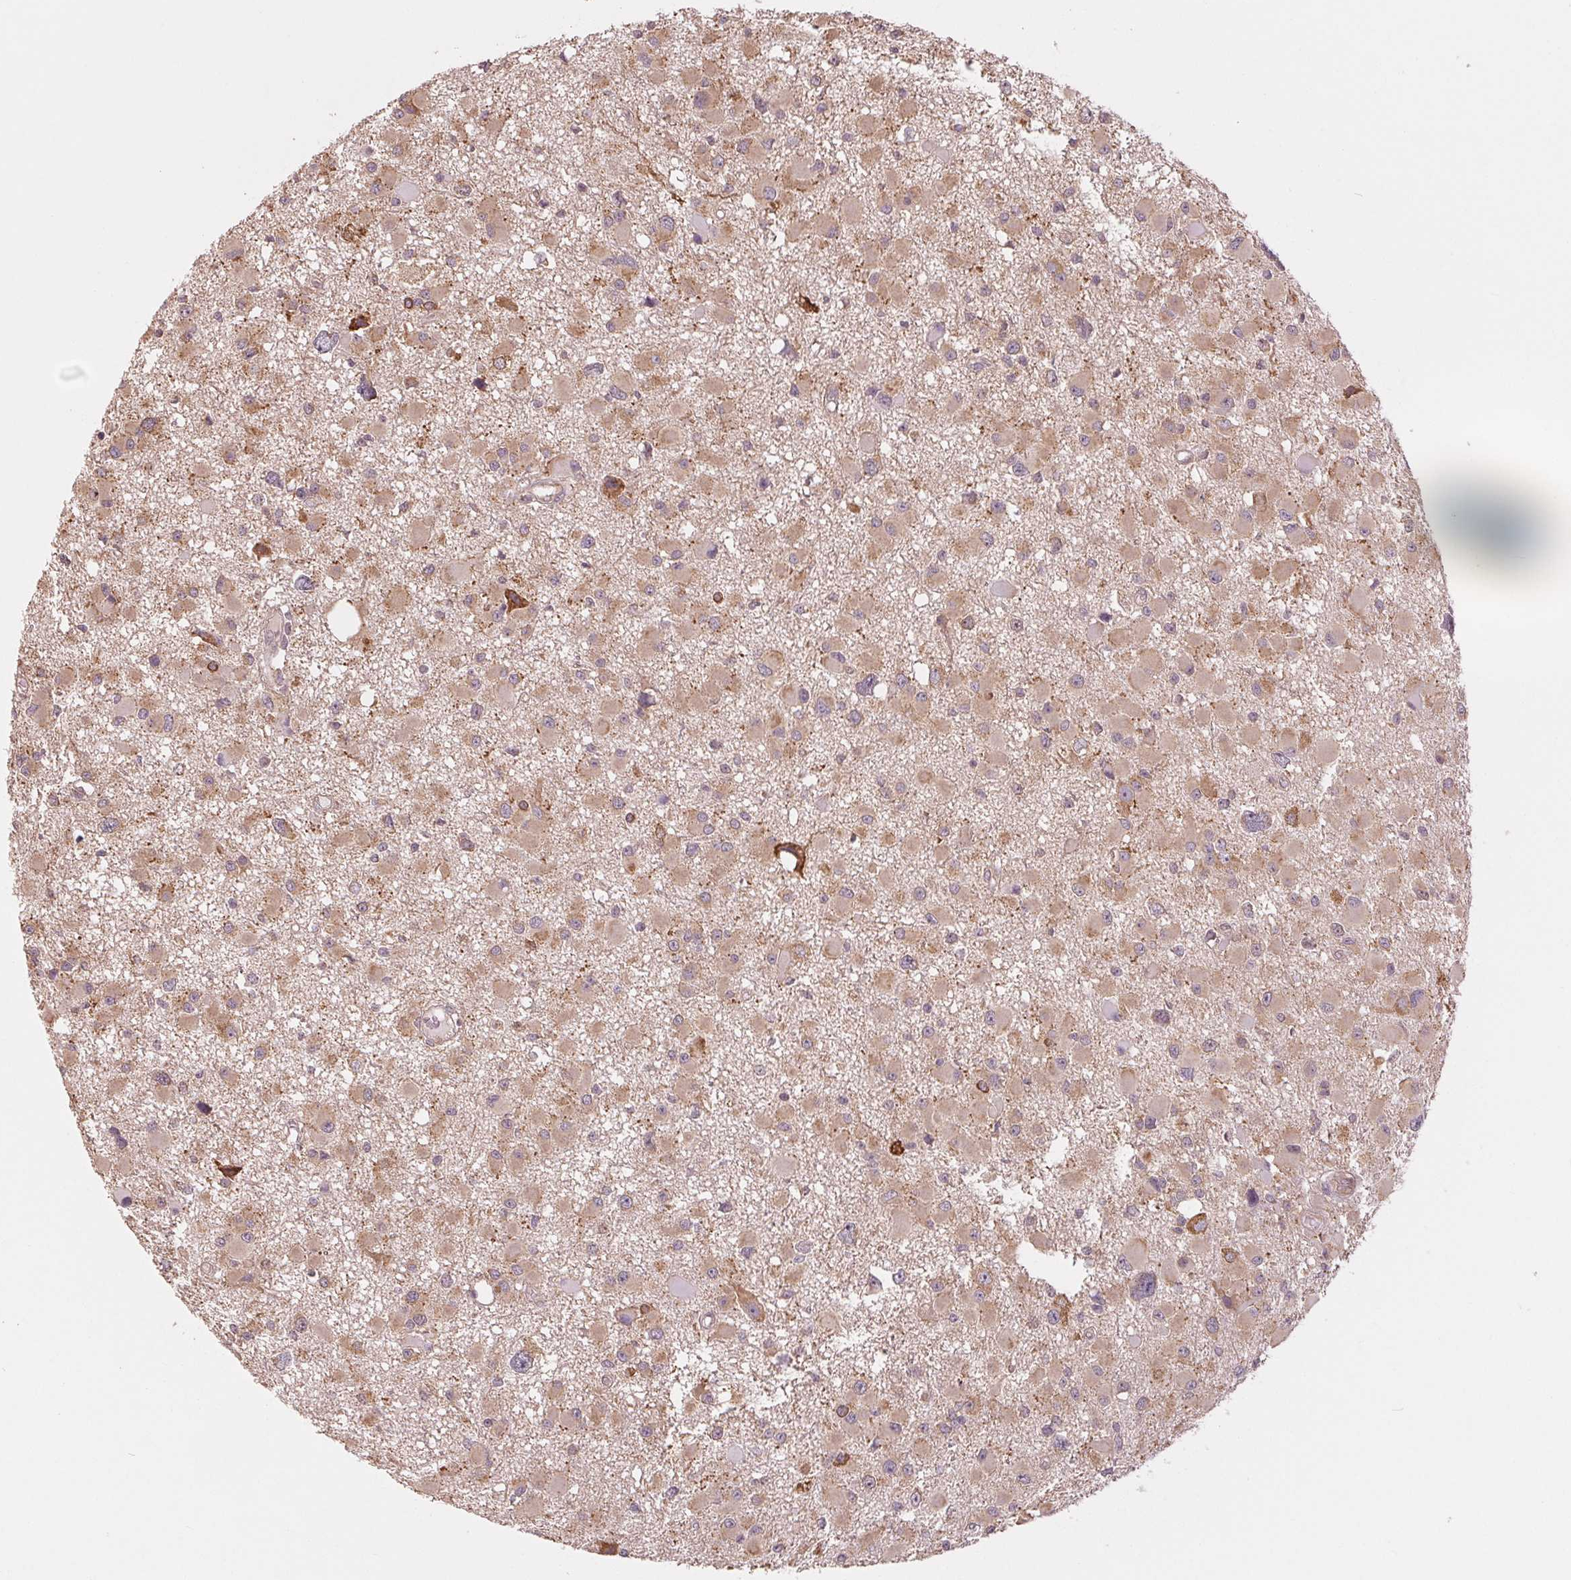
{"staining": {"intensity": "weak", "quantity": ">75%", "location": "cytoplasmic/membranous"}, "tissue": "glioma", "cell_type": "Tumor cells", "image_type": "cancer", "snomed": [{"axis": "morphology", "description": "Glioma, malignant, High grade"}, {"axis": "topography", "description": "Brain"}], "caption": "Protein staining by IHC shows weak cytoplasmic/membranous staining in approximately >75% of tumor cells in malignant glioma (high-grade).", "gene": "MAP3K5", "patient": {"sex": "male", "age": 54}}